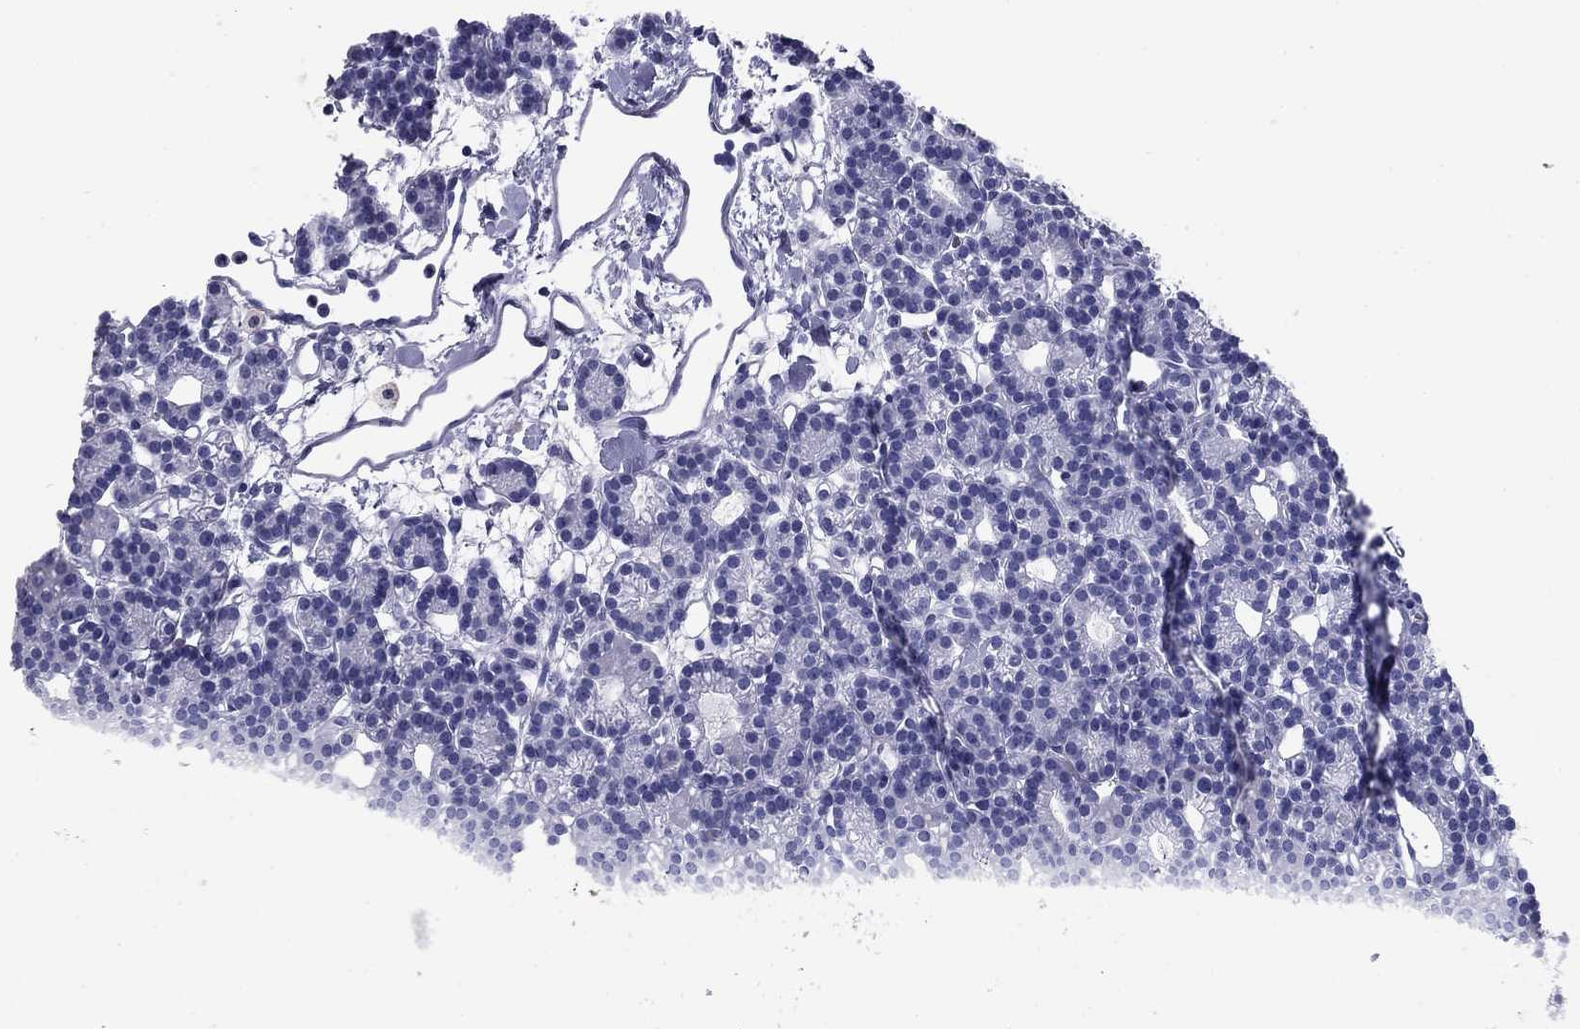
{"staining": {"intensity": "negative", "quantity": "none", "location": "none"}, "tissue": "parathyroid gland", "cell_type": "Glandular cells", "image_type": "normal", "snomed": [{"axis": "morphology", "description": "Normal tissue, NOS"}, {"axis": "topography", "description": "Parathyroid gland"}], "caption": "This is an IHC image of normal parathyroid gland. There is no positivity in glandular cells.", "gene": "NPPA", "patient": {"sex": "male", "age": 85}}